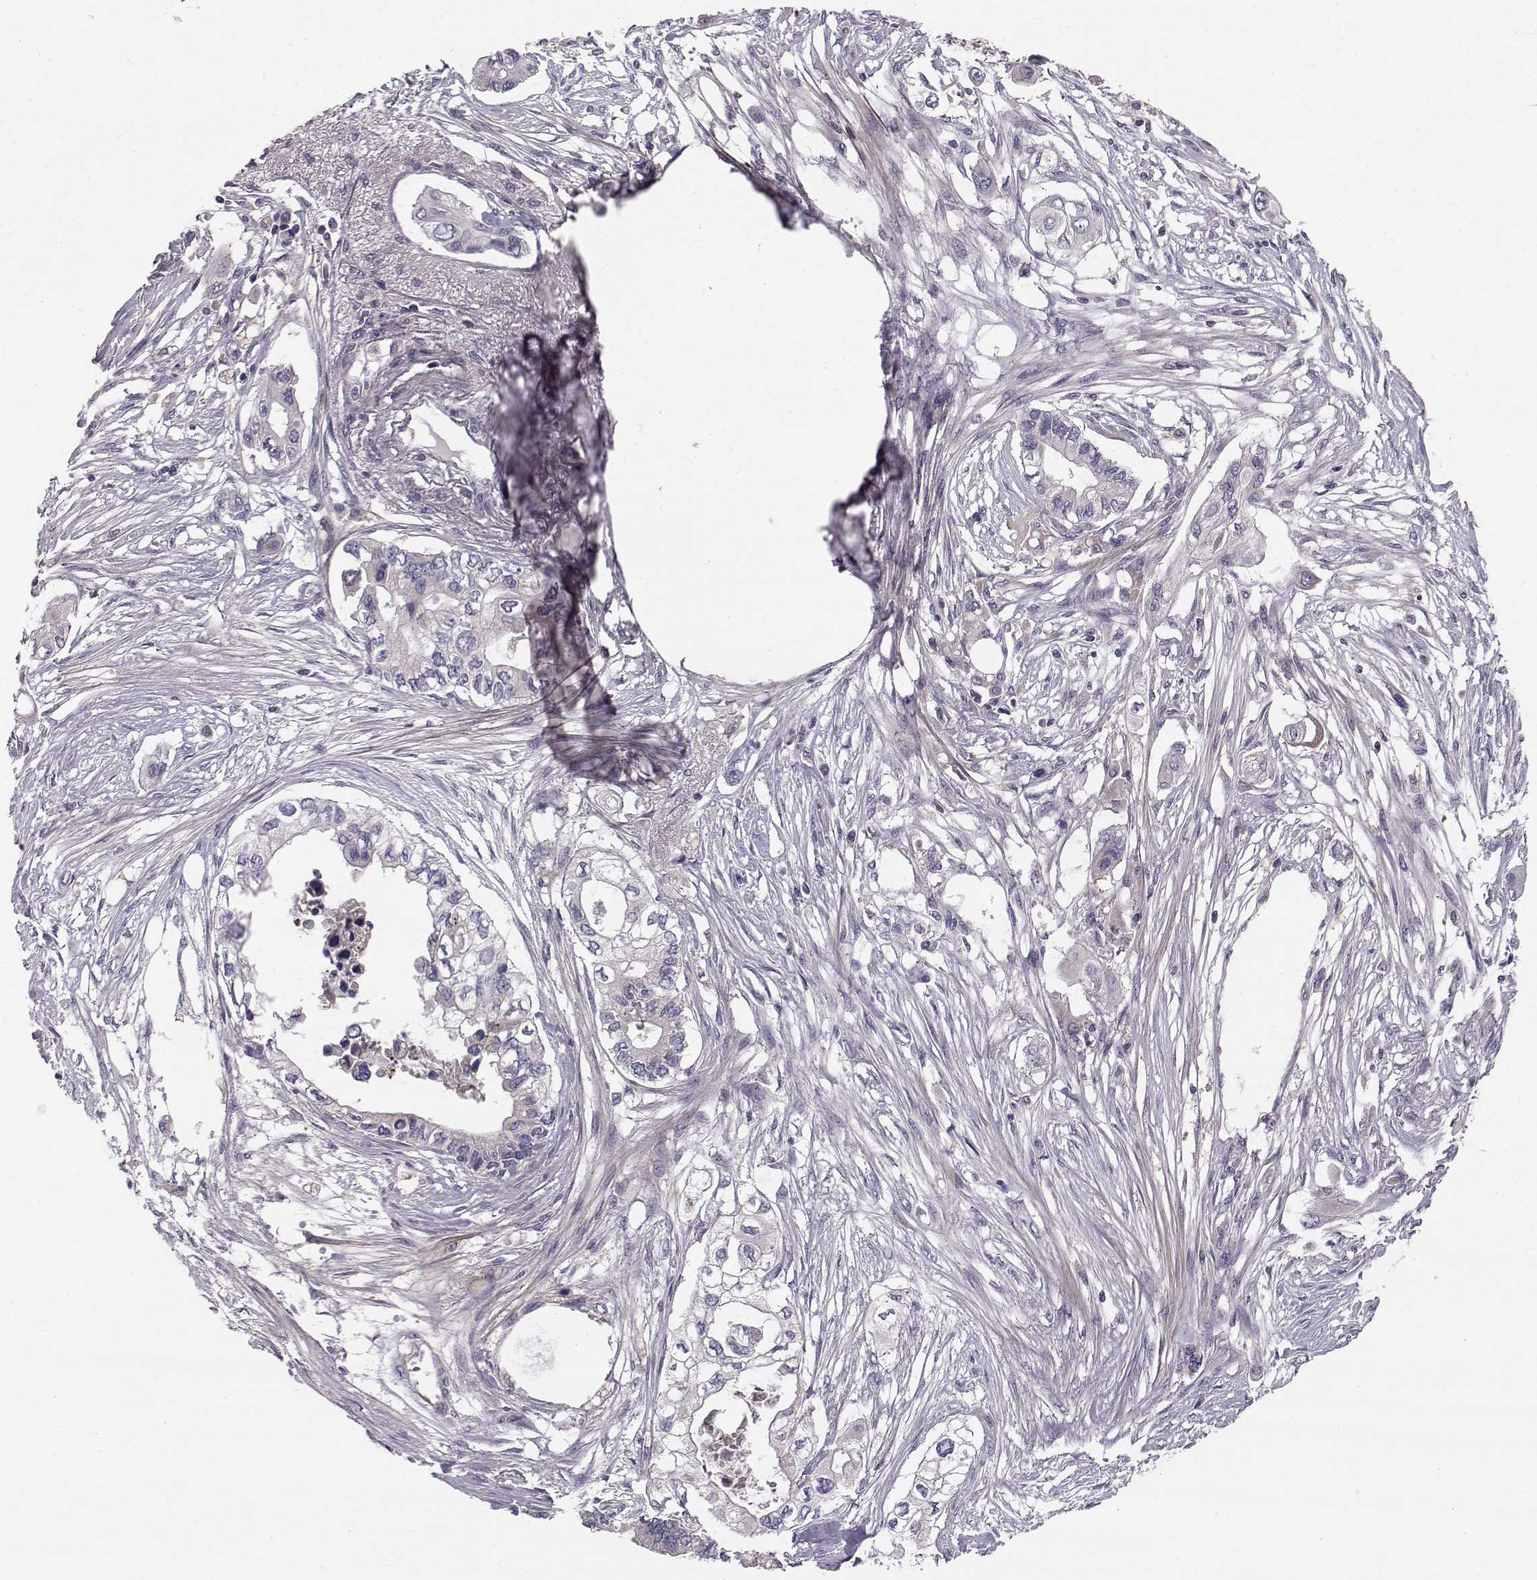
{"staining": {"intensity": "negative", "quantity": "none", "location": "none"}, "tissue": "pancreatic cancer", "cell_type": "Tumor cells", "image_type": "cancer", "snomed": [{"axis": "morphology", "description": "Adenocarcinoma, NOS"}, {"axis": "topography", "description": "Pancreas"}], "caption": "Immunohistochemical staining of human pancreatic adenocarcinoma shows no significant staining in tumor cells.", "gene": "PEX5L", "patient": {"sex": "female", "age": 63}}